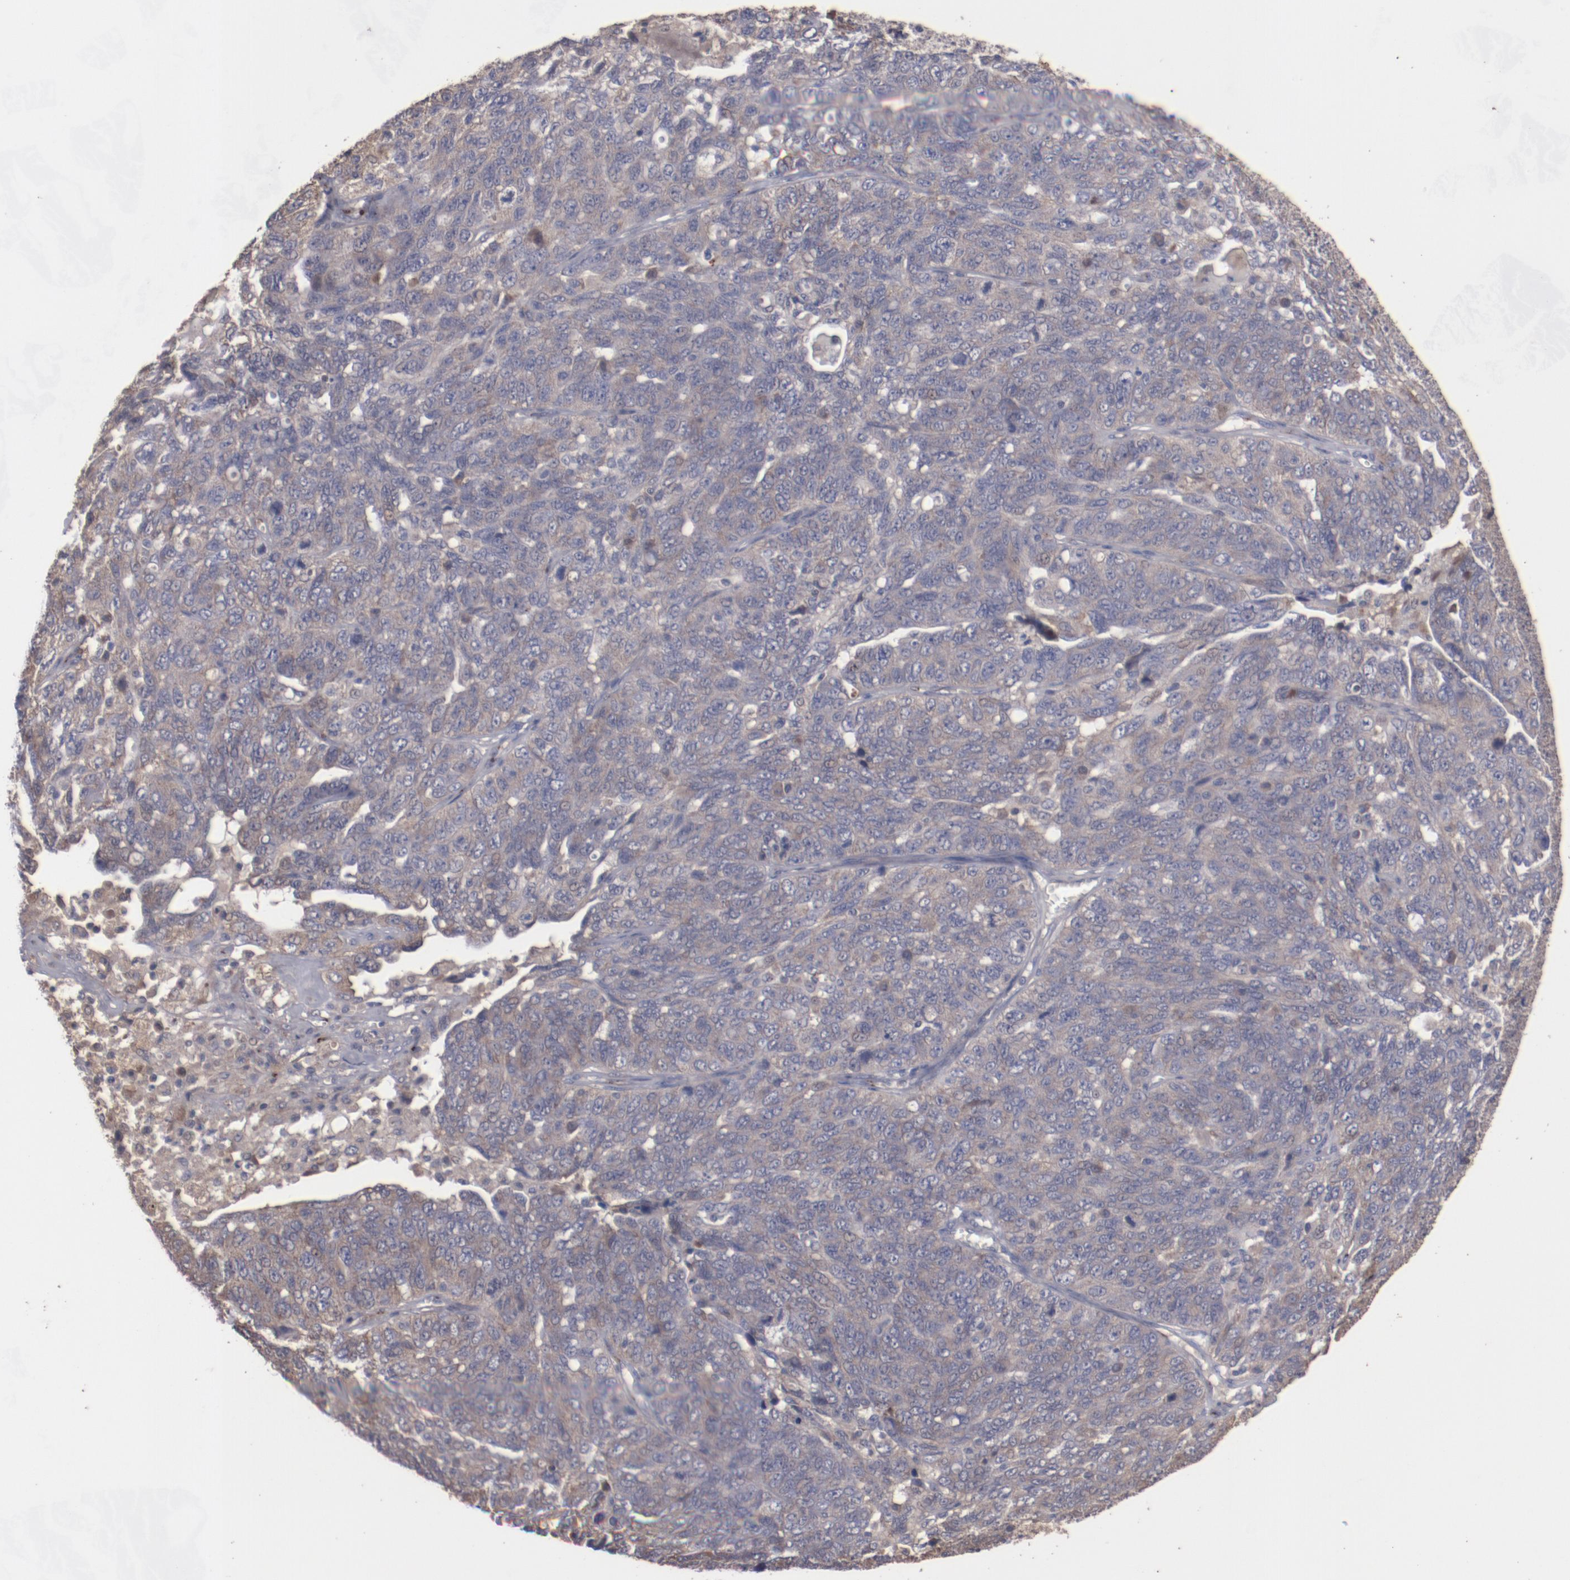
{"staining": {"intensity": "weak", "quantity": ">75%", "location": "cytoplasmic/membranous"}, "tissue": "ovarian cancer", "cell_type": "Tumor cells", "image_type": "cancer", "snomed": [{"axis": "morphology", "description": "Cystadenocarcinoma, serous, NOS"}, {"axis": "topography", "description": "Ovary"}], "caption": "Brown immunohistochemical staining in serous cystadenocarcinoma (ovarian) reveals weak cytoplasmic/membranous expression in approximately >75% of tumor cells. Nuclei are stained in blue.", "gene": "DIPK2B", "patient": {"sex": "female", "age": 71}}